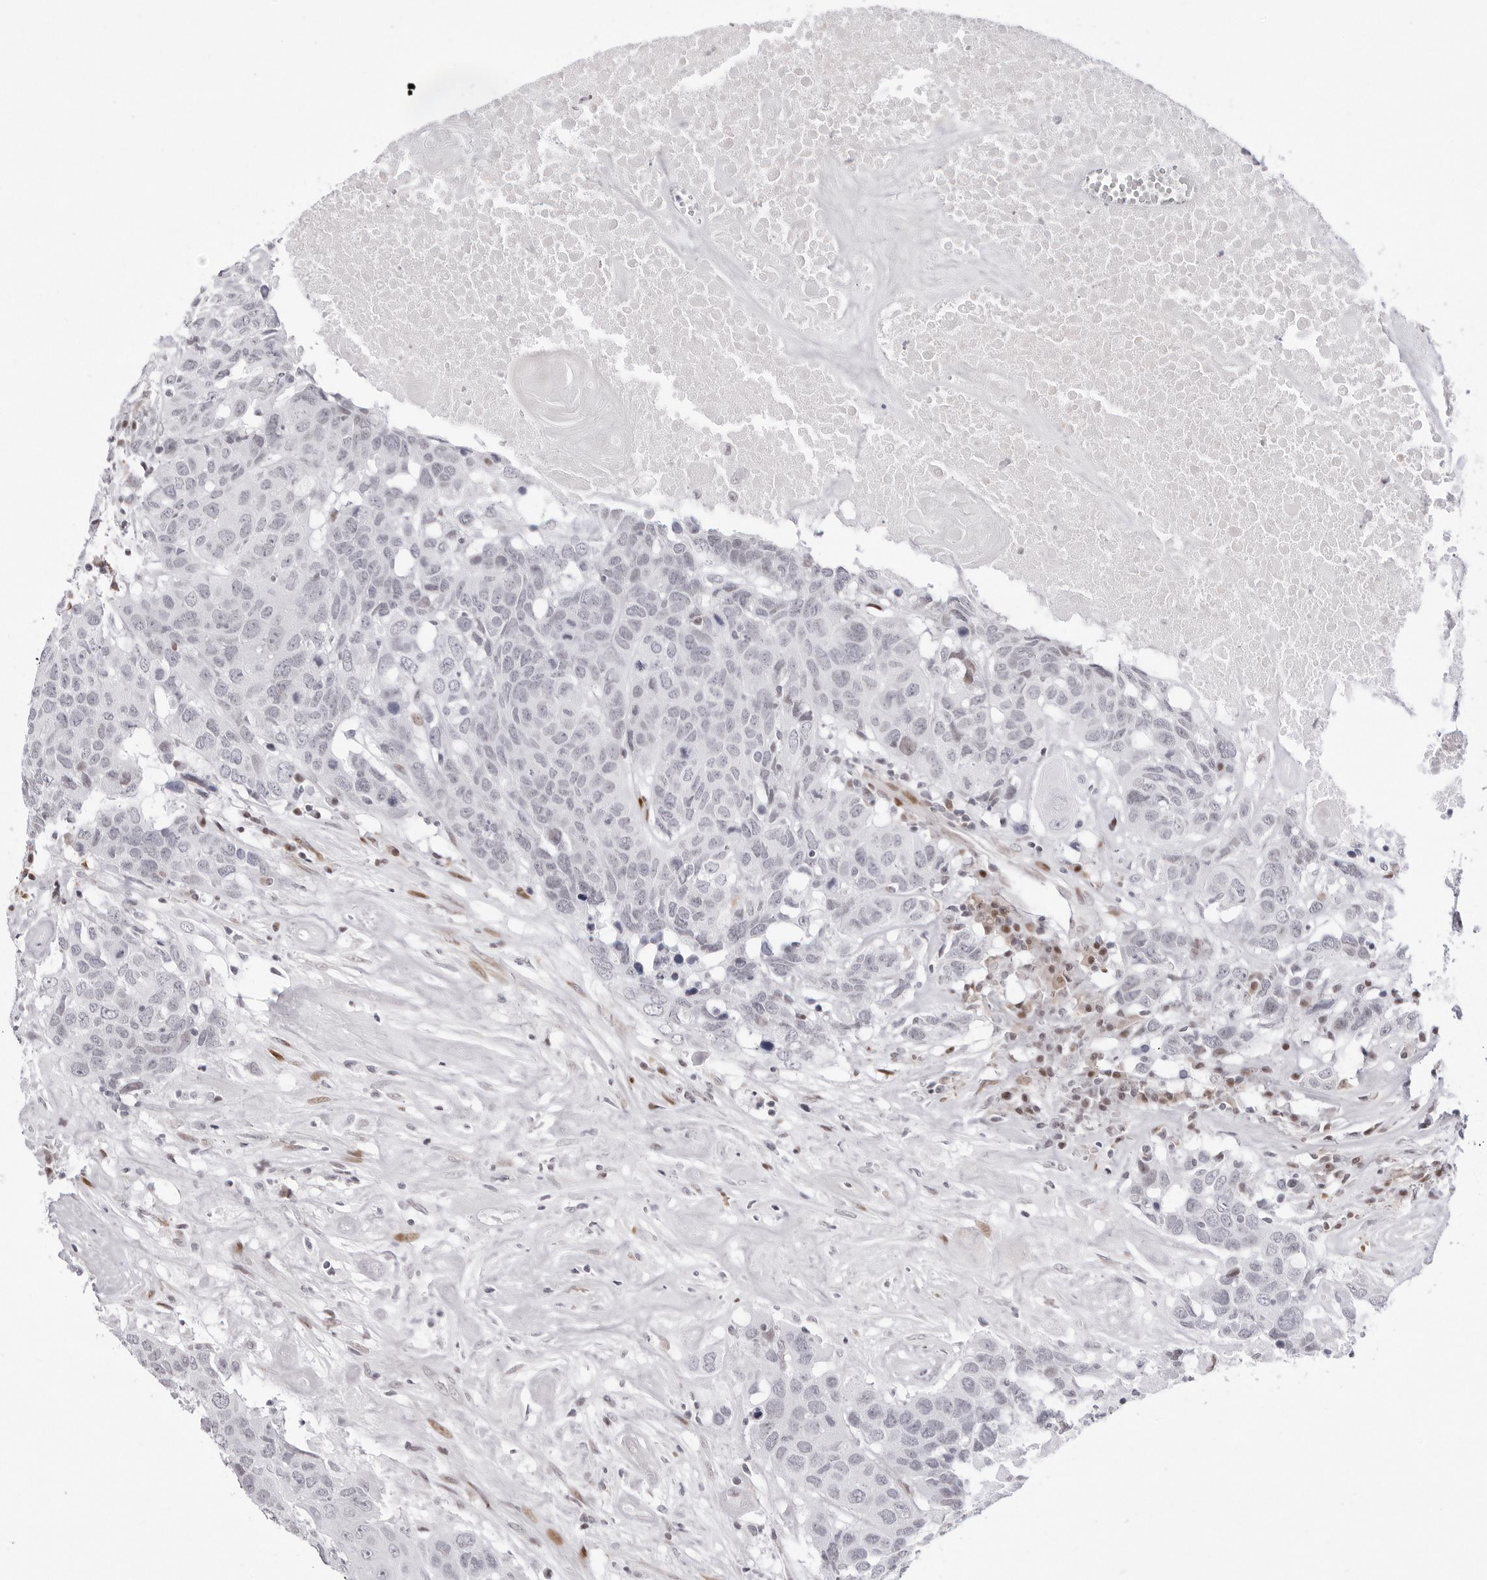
{"staining": {"intensity": "negative", "quantity": "none", "location": "none"}, "tissue": "head and neck cancer", "cell_type": "Tumor cells", "image_type": "cancer", "snomed": [{"axis": "morphology", "description": "Squamous cell carcinoma, NOS"}, {"axis": "topography", "description": "Head-Neck"}], "caption": "IHC image of squamous cell carcinoma (head and neck) stained for a protein (brown), which reveals no staining in tumor cells.", "gene": "NTPCR", "patient": {"sex": "male", "age": 66}}